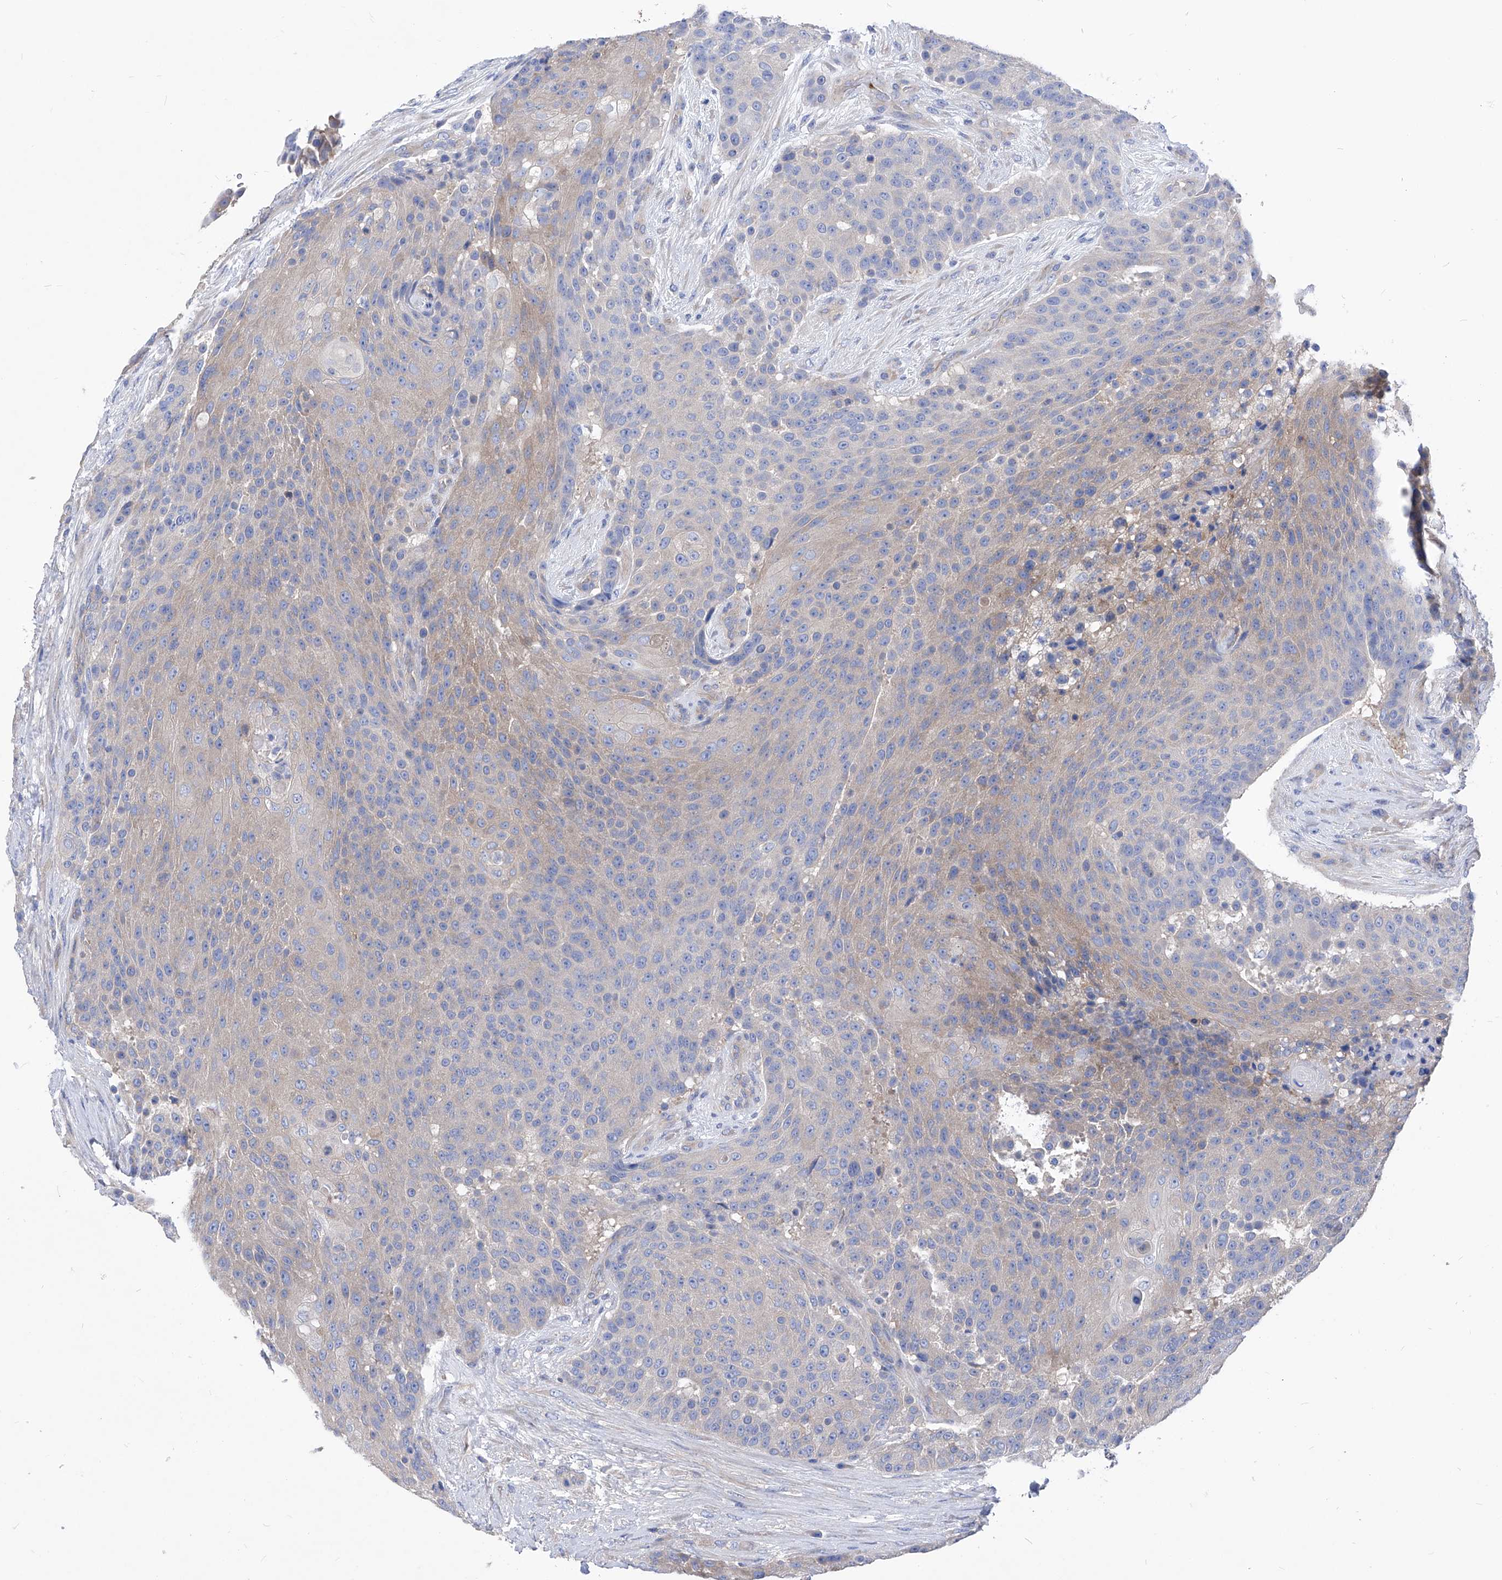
{"staining": {"intensity": "weak", "quantity": "<25%", "location": "cytoplasmic/membranous"}, "tissue": "urothelial cancer", "cell_type": "Tumor cells", "image_type": "cancer", "snomed": [{"axis": "morphology", "description": "Urothelial carcinoma, High grade"}, {"axis": "topography", "description": "Urinary bladder"}], "caption": "Photomicrograph shows no protein expression in tumor cells of high-grade urothelial carcinoma tissue.", "gene": "XPNPEP1", "patient": {"sex": "female", "age": 63}}